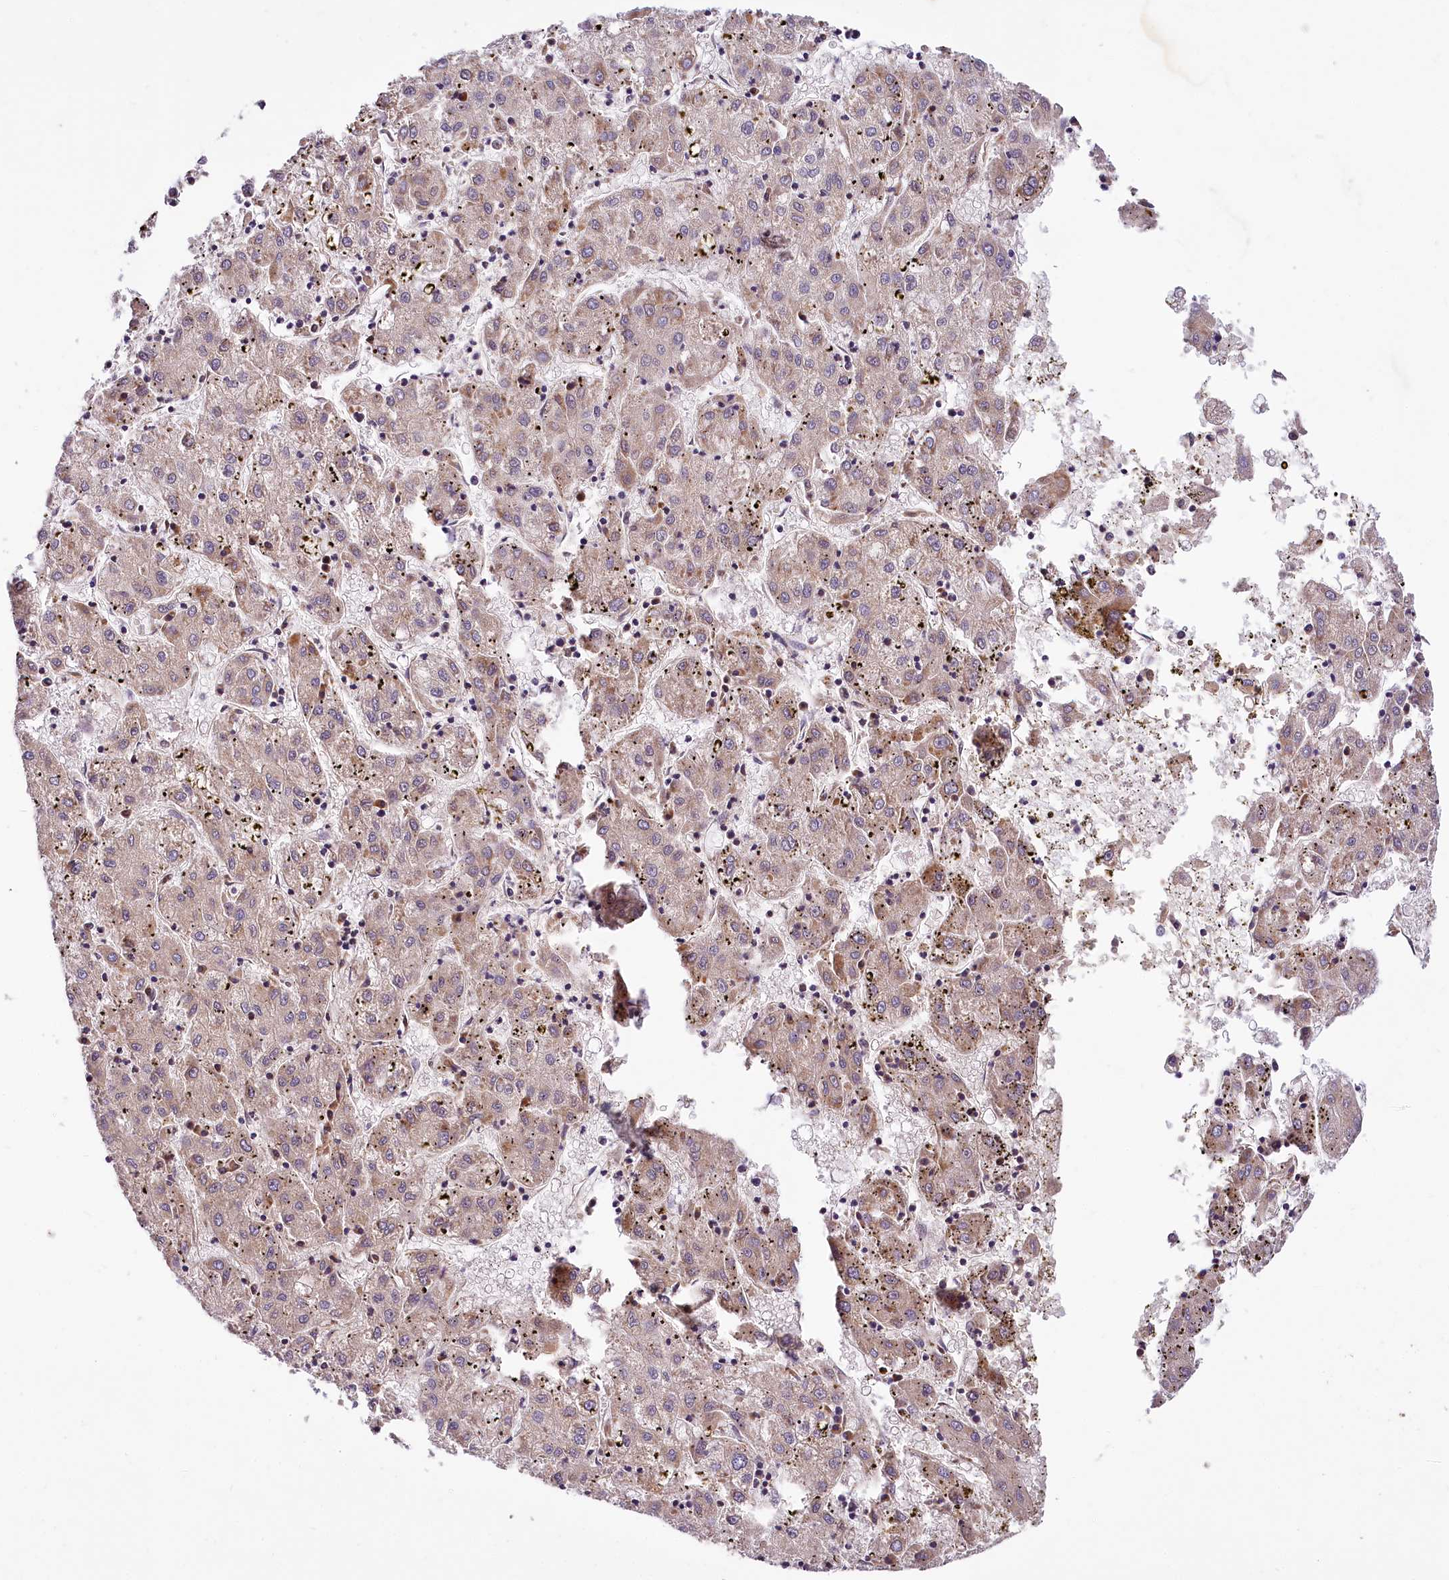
{"staining": {"intensity": "moderate", "quantity": "<25%", "location": "cytoplasmic/membranous"}, "tissue": "liver cancer", "cell_type": "Tumor cells", "image_type": "cancer", "snomed": [{"axis": "morphology", "description": "Carcinoma, Hepatocellular, NOS"}, {"axis": "topography", "description": "Liver"}], "caption": "Liver cancer stained with DAB IHC demonstrates low levels of moderate cytoplasmic/membranous expression in about <25% of tumor cells. (DAB IHC with brightfield microscopy, high magnification).", "gene": "SUPV3L1", "patient": {"sex": "male", "age": 72}}